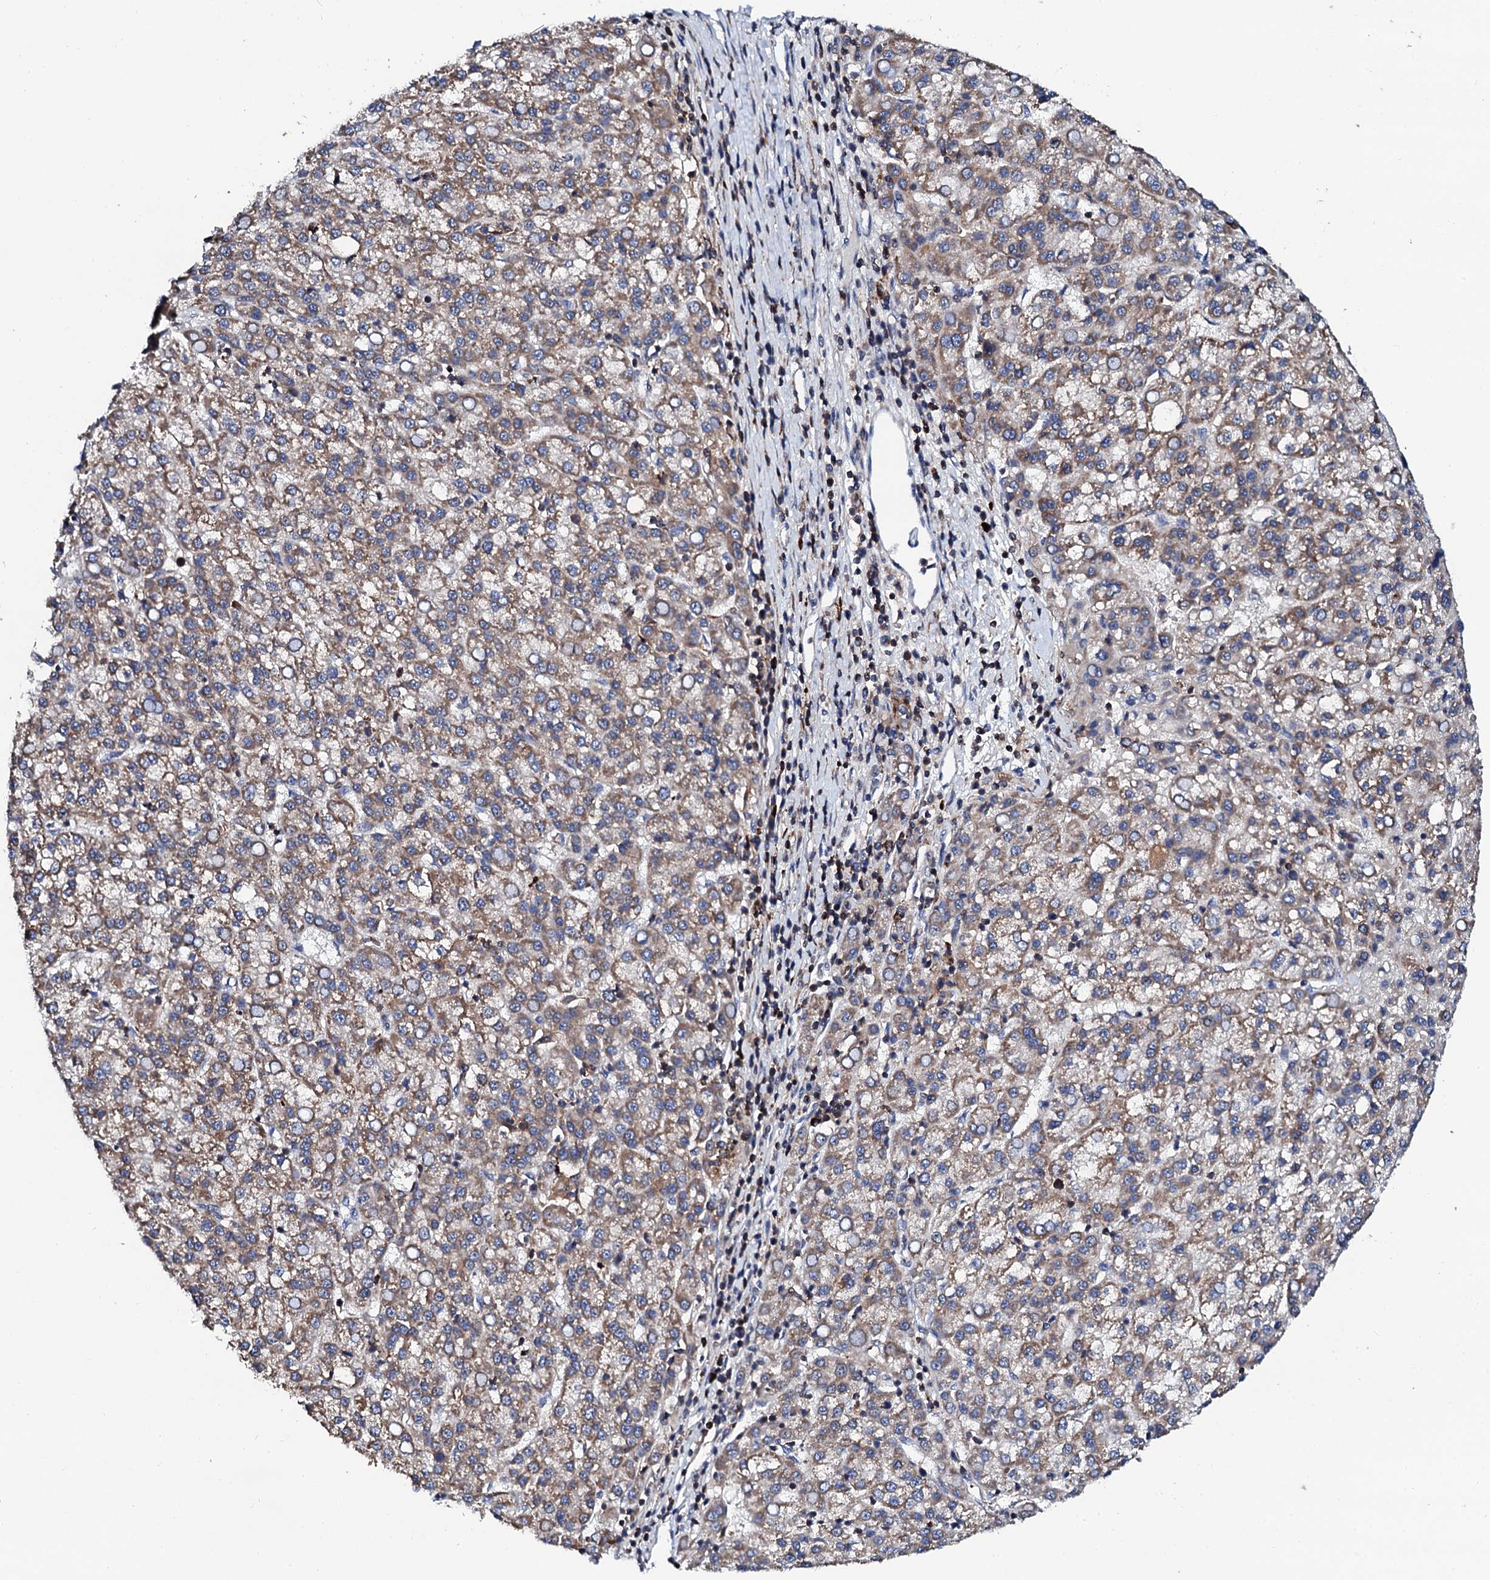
{"staining": {"intensity": "weak", "quantity": ">75%", "location": "cytoplasmic/membranous"}, "tissue": "liver cancer", "cell_type": "Tumor cells", "image_type": "cancer", "snomed": [{"axis": "morphology", "description": "Carcinoma, Hepatocellular, NOS"}, {"axis": "topography", "description": "Liver"}], "caption": "A brown stain shows weak cytoplasmic/membranous positivity of a protein in human liver hepatocellular carcinoma tumor cells. (IHC, brightfield microscopy, high magnification).", "gene": "COG4", "patient": {"sex": "female", "age": 58}}